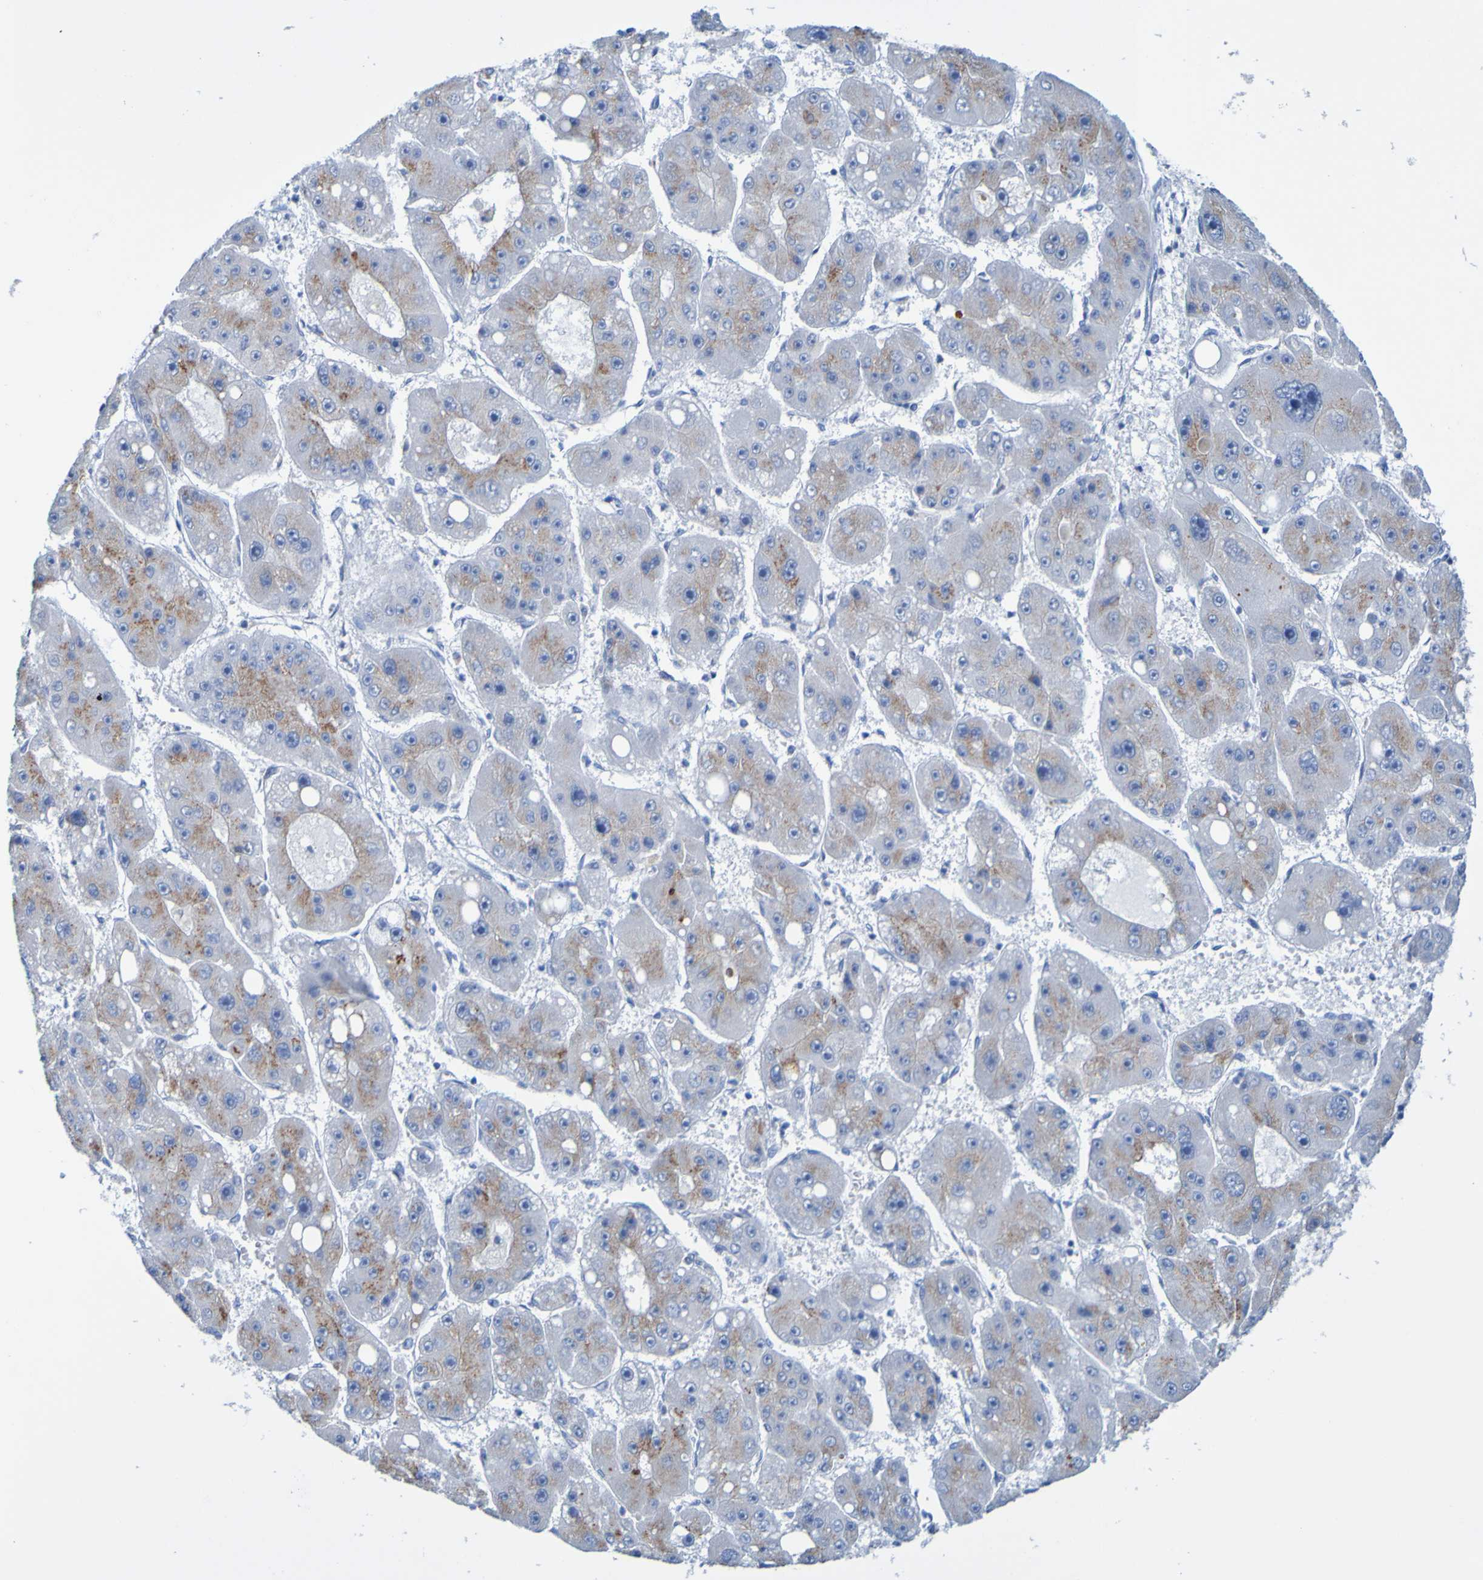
{"staining": {"intensity": "moderate", "quantity": "25%-75%", "location": "cytoplasmic/membranous"}, "tissue": "liver cancer", "cell_type": "Tumor cells", "image_type": "cancer", "snomed": [{"axis": "morphology", "description": "Carcinoma, Hepatocellular, NOS"}, {"axis": "topography", "description": "Liver"}], "caption": "Immunohistochemical staining of liver cancer (hepatocellular carcinoma) reveals moderate cytoplasmic/membranous protein expression in approximately 25%-75% of tumor cells. (Brightfield microscopy of DAB IHC at high magnification).", "gene": "ACMSD", "patient": {"sex": "female", "age": 61}}